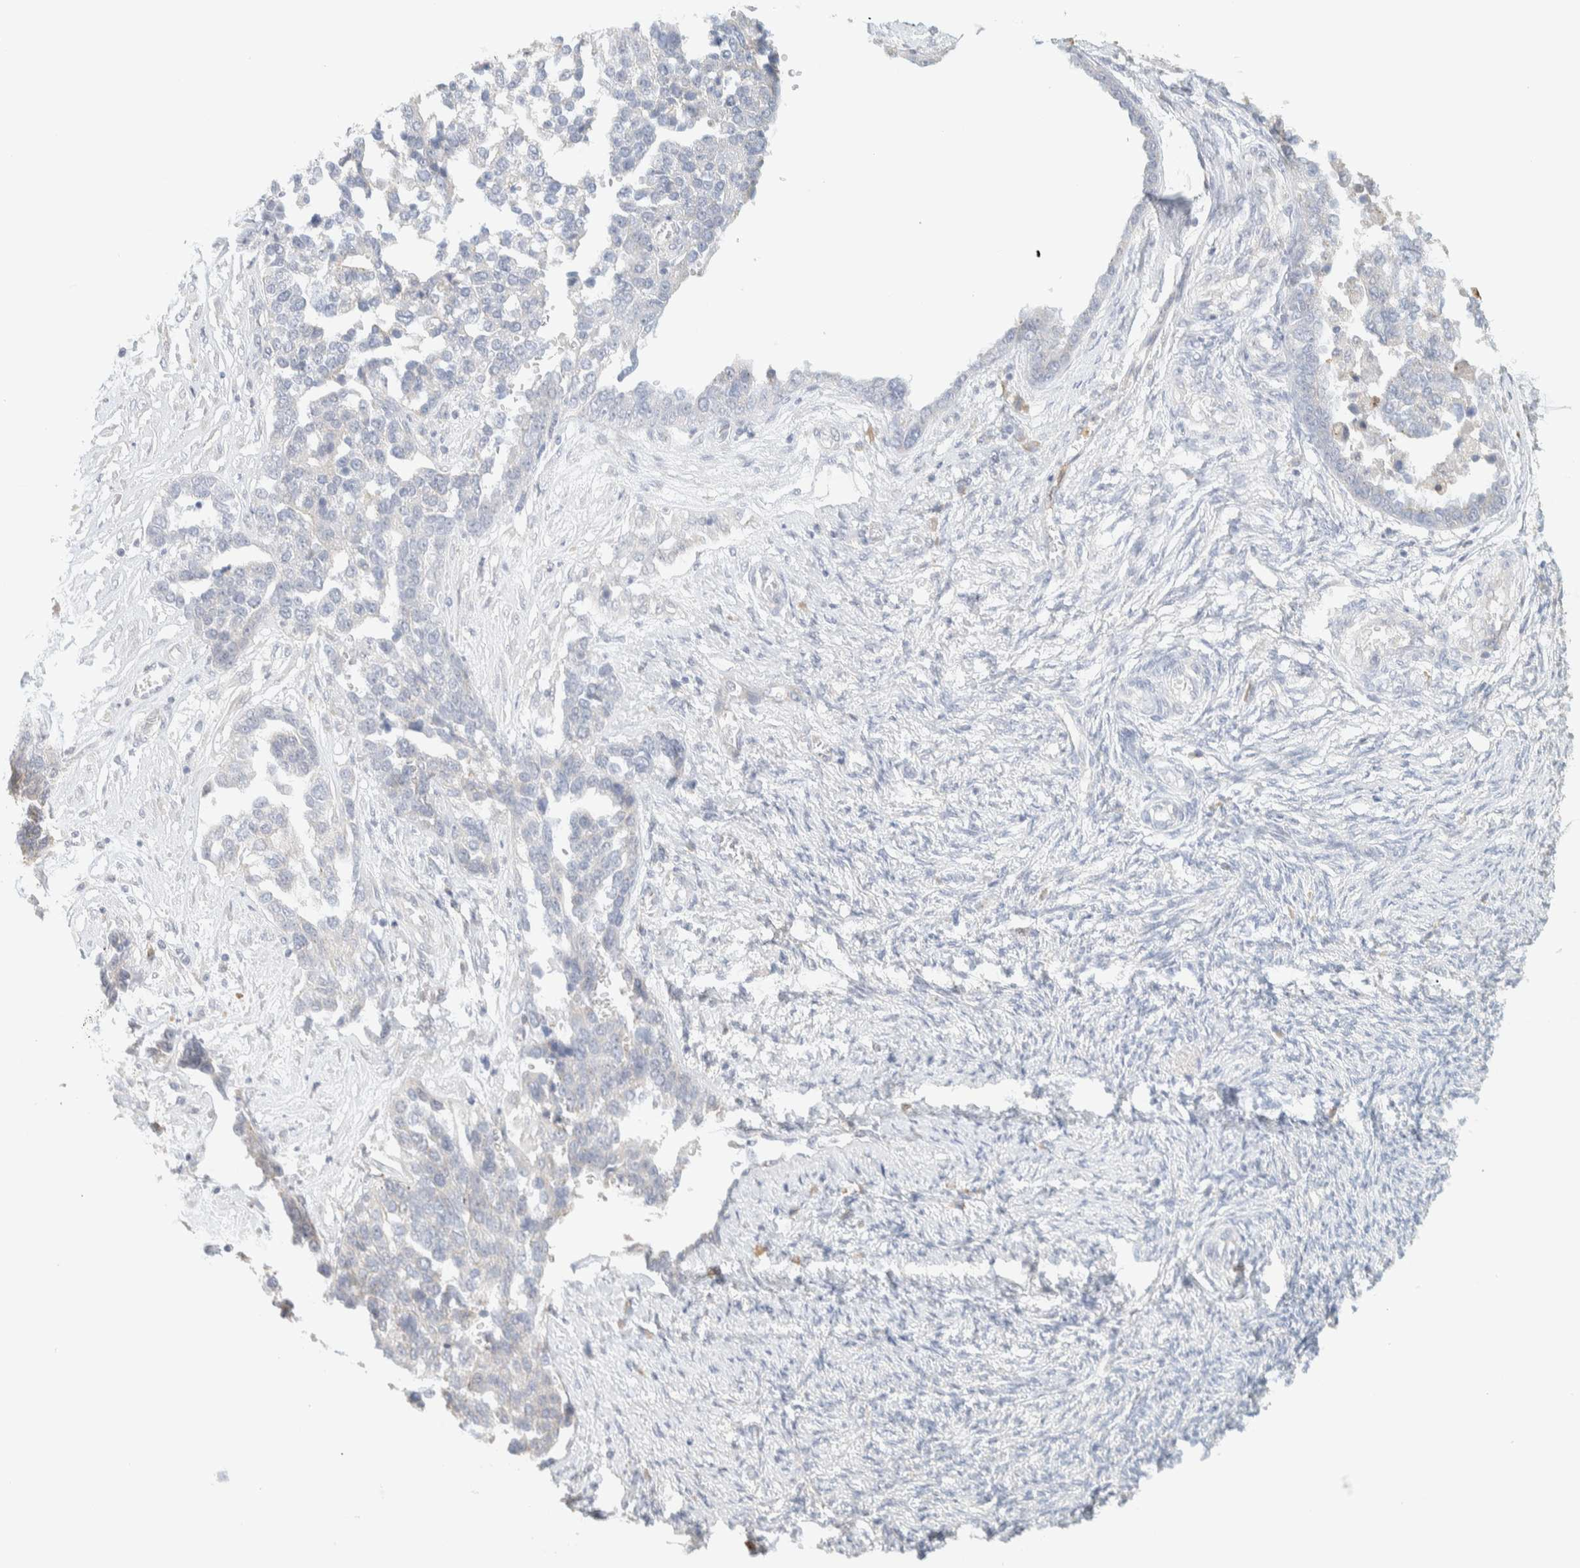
{"staining": {"intensity": "negative", "quantity": "none", "location": "none"}, "tissue": "ovarian cancer", "cell_type": "Tumor cells", "image_type": "cancer", "snomed": [{"axis": "morphology", "description": "Cystadenocarcinoma, serous, NOS"}, {"axis": "topography", "description": "Ovary"}], "caption": "Ovarian cancer (serous cystadenocarcinoma) was stained to show a protein in brown. There is no significant positivity in tumor cells.", "gene": "TTC3", "patient": {"sex": "female", "age": 44}}